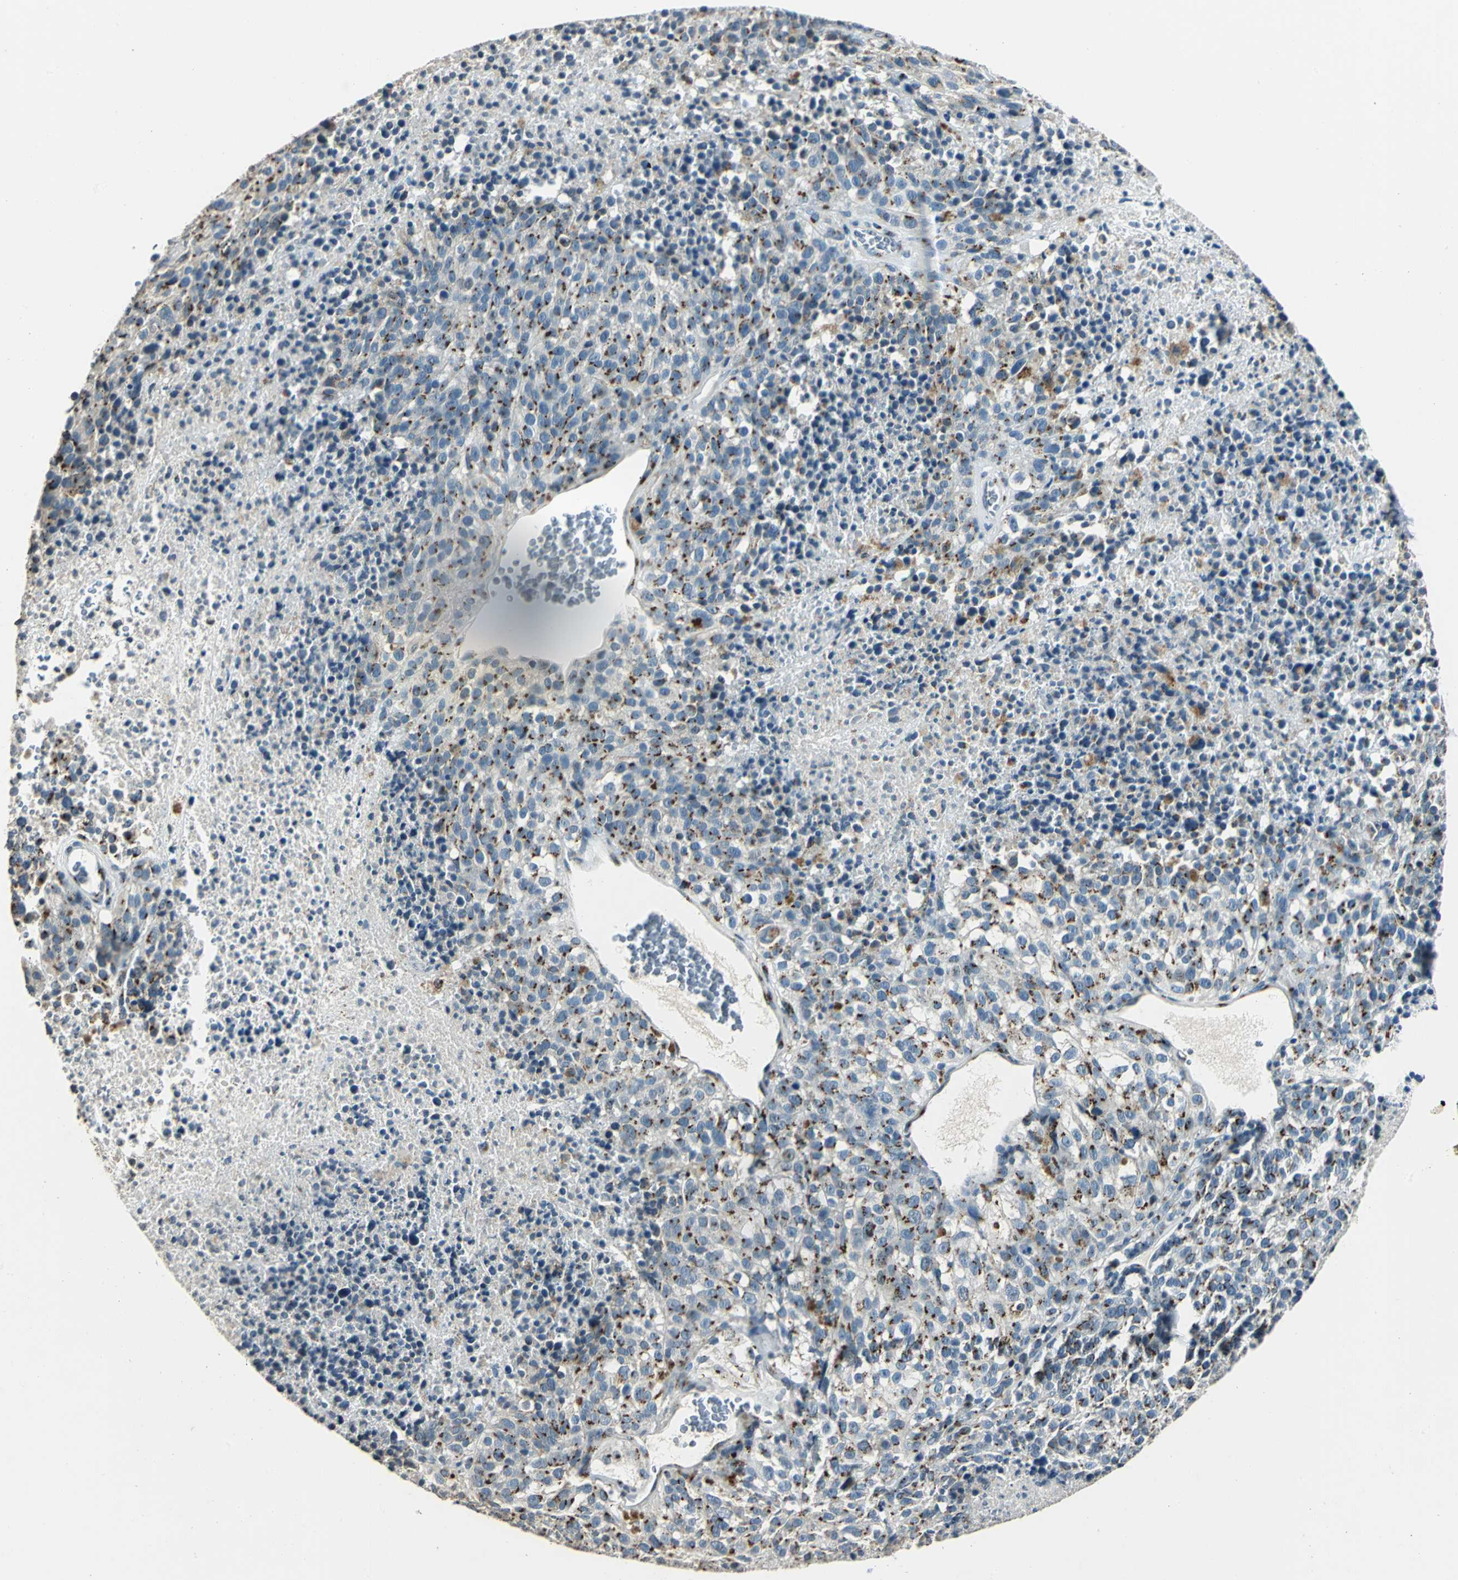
{"staining": {"intensity": "moderate", "quantity": "25%-75%", "location": "cytoplasmic/membranous"}, "tissue": "melanoma", "cell_type": "Tumor cells", "image_type": "cancer", "snomed": [{"axis": "morphology", "description": "Malignant melanoma, Metastatic site"}, {"axis": "topography", "description": "Cerebral cortex"}], "caption": "Brown immunohistochemical staining in human melanoma displays moderate cytoplasmic/membranous expression in approximately 25%-75% of tumor cells. The protein of interest is shown in brown color, while the nuclei are stained blue.", "gene": "TMEM115", "patient": {"sex": "female", "age": 52}}